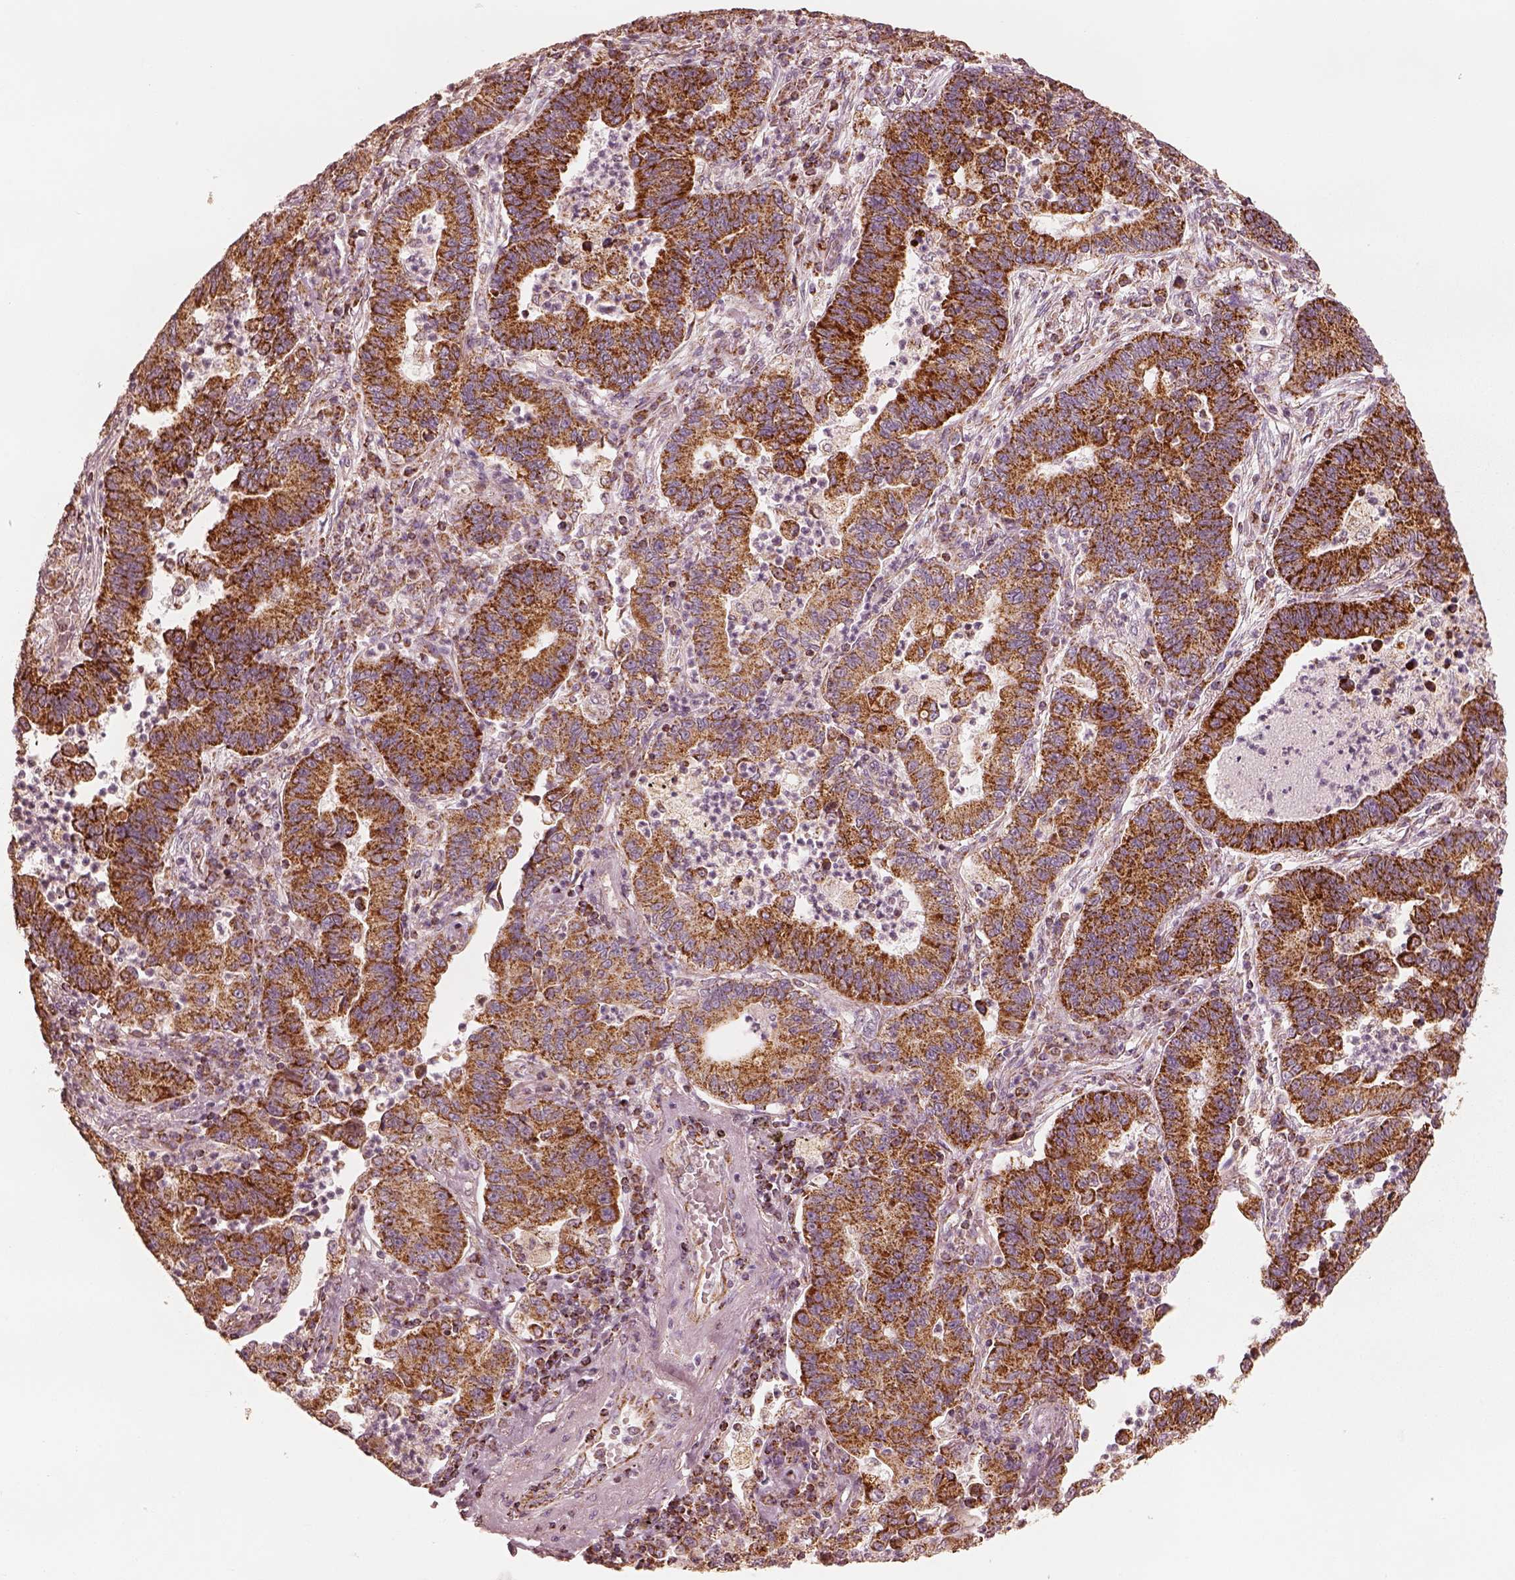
{"staining": {"intensity": "strong", "quantity": ">75%", "location": "cytoplasmic/membranous"}, "tissue": "lung cancer", "cell_type": "Tumor cells", "image_type": "cancer", "snomed": [{"axis": "morphology", "description": "Adenocarcinoma, NOS"}, {"axis": "topography", "description": "Lung"}], "caption": "Lung adenocarcinoma was stained to show a protein in brown. There is high levels of strong cytoplasmic/membranous expression in approximately >75% of tumor cells. The staining is performed using DAB (3,3'-diaminobenzidine) brown chromogen to label protein expression. The nuclei are counter-stained blue using hematoxylin.", "gene": "ENTPD6", "patient": {"sex": "female", "age": 57}}